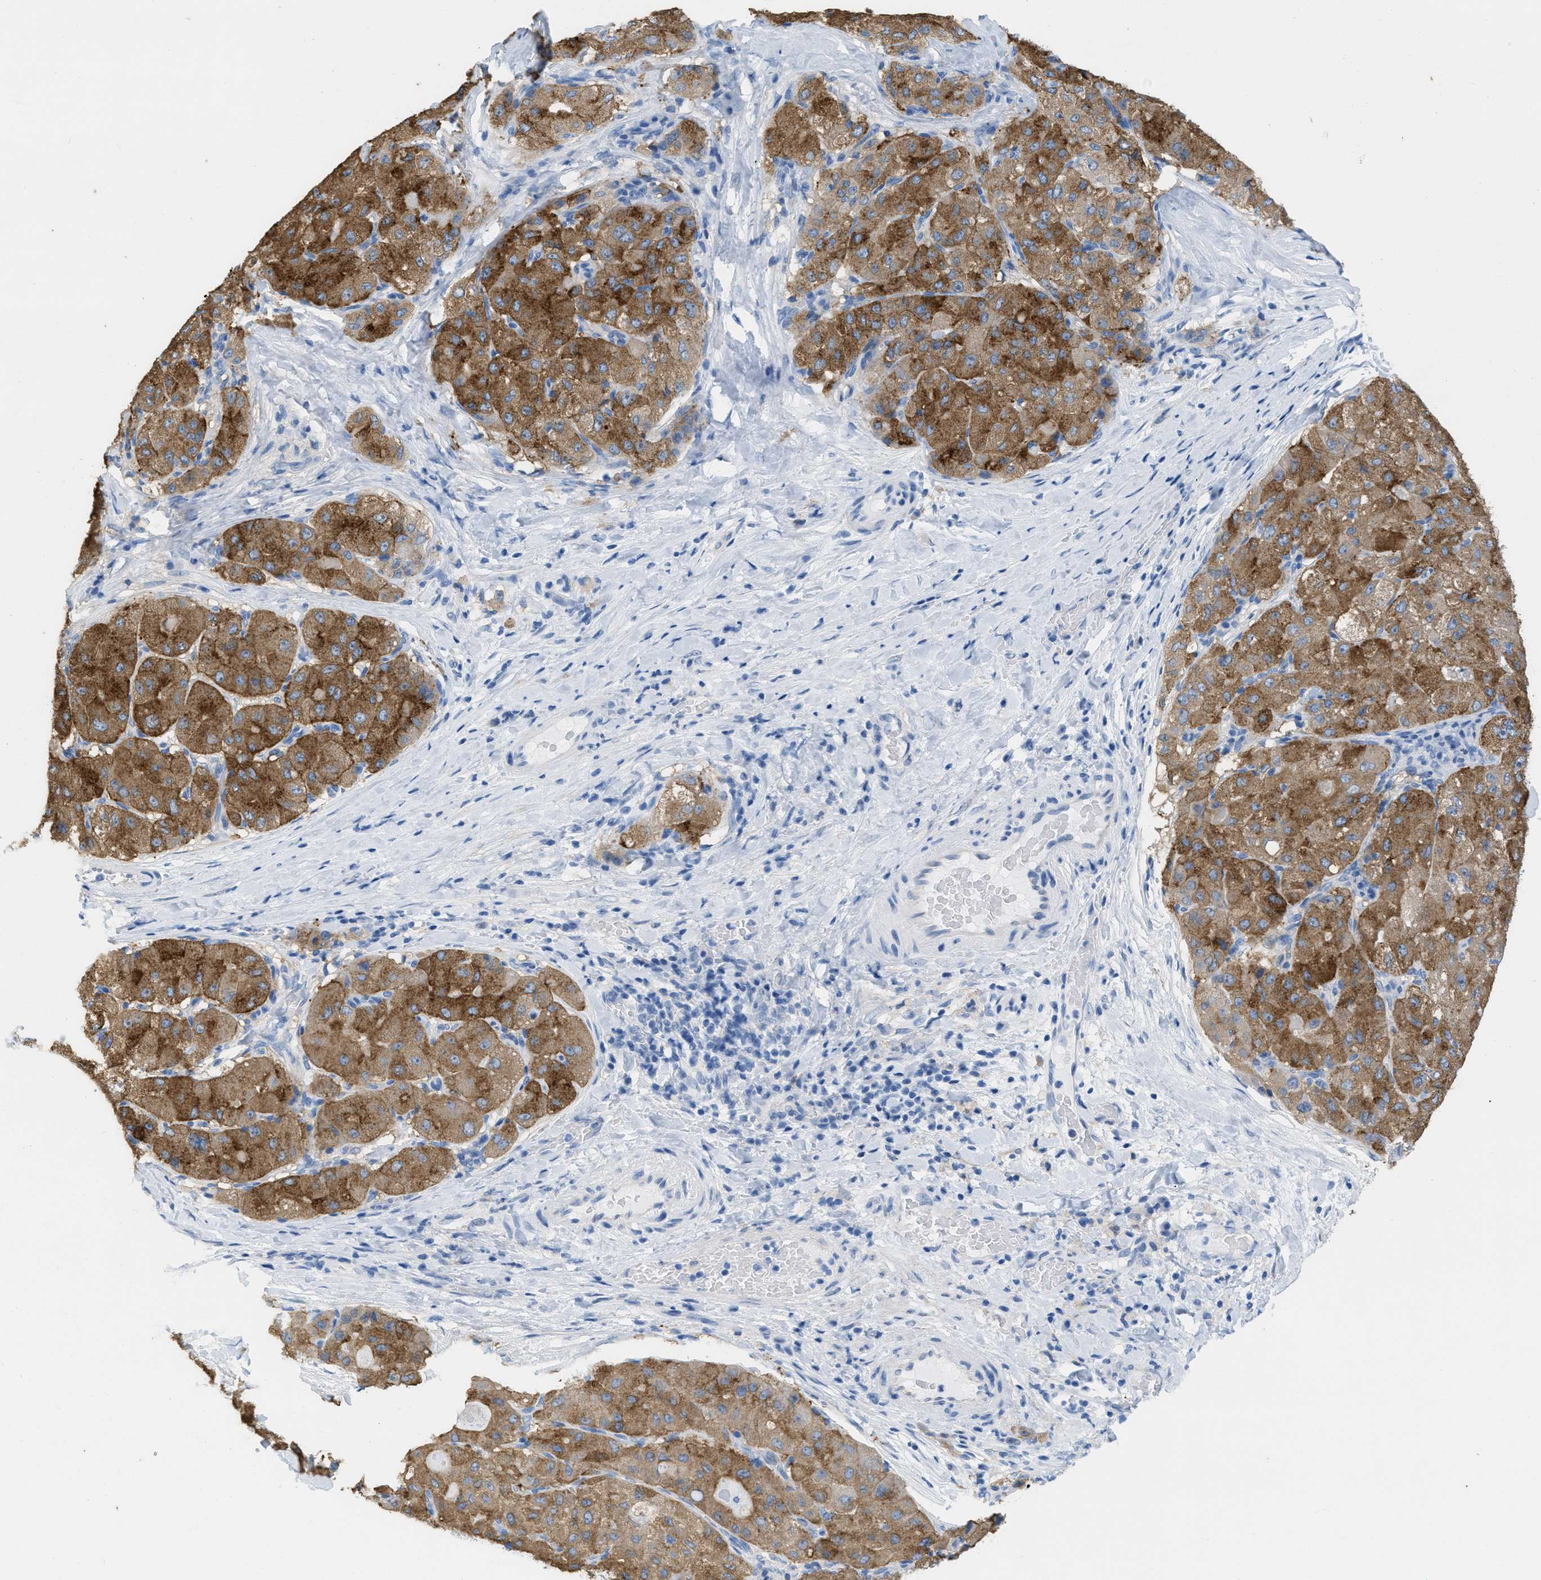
{"staining": {"intensity": "strong", "quantity": ">75%", "location": "cytoplasmic/membranous"}, "tissue": "liver cancer", "cell_type": "Tumor cells", "image_type": "cancer", "snomed": [{"axis": "morphology", "description": "Carcinoma, Hepatocellular, NOS"}, {"axis": "topography", "description": "Liver"}], "caption": "IHC staining of liver cancer (hepatocellular carcinoma), which exhibits high levels of strong cytoplasmic/membranous positivity in approximately >75% of tumor cells indicating strong cytoplasmic/membranous protein positivity. The staining was performed using DAB (brown) for protein detection and nuclei were counterstained in hematoxylin (blue).", "gene": "ASGR1", "patient": {"sex": "male", "age": 80}}